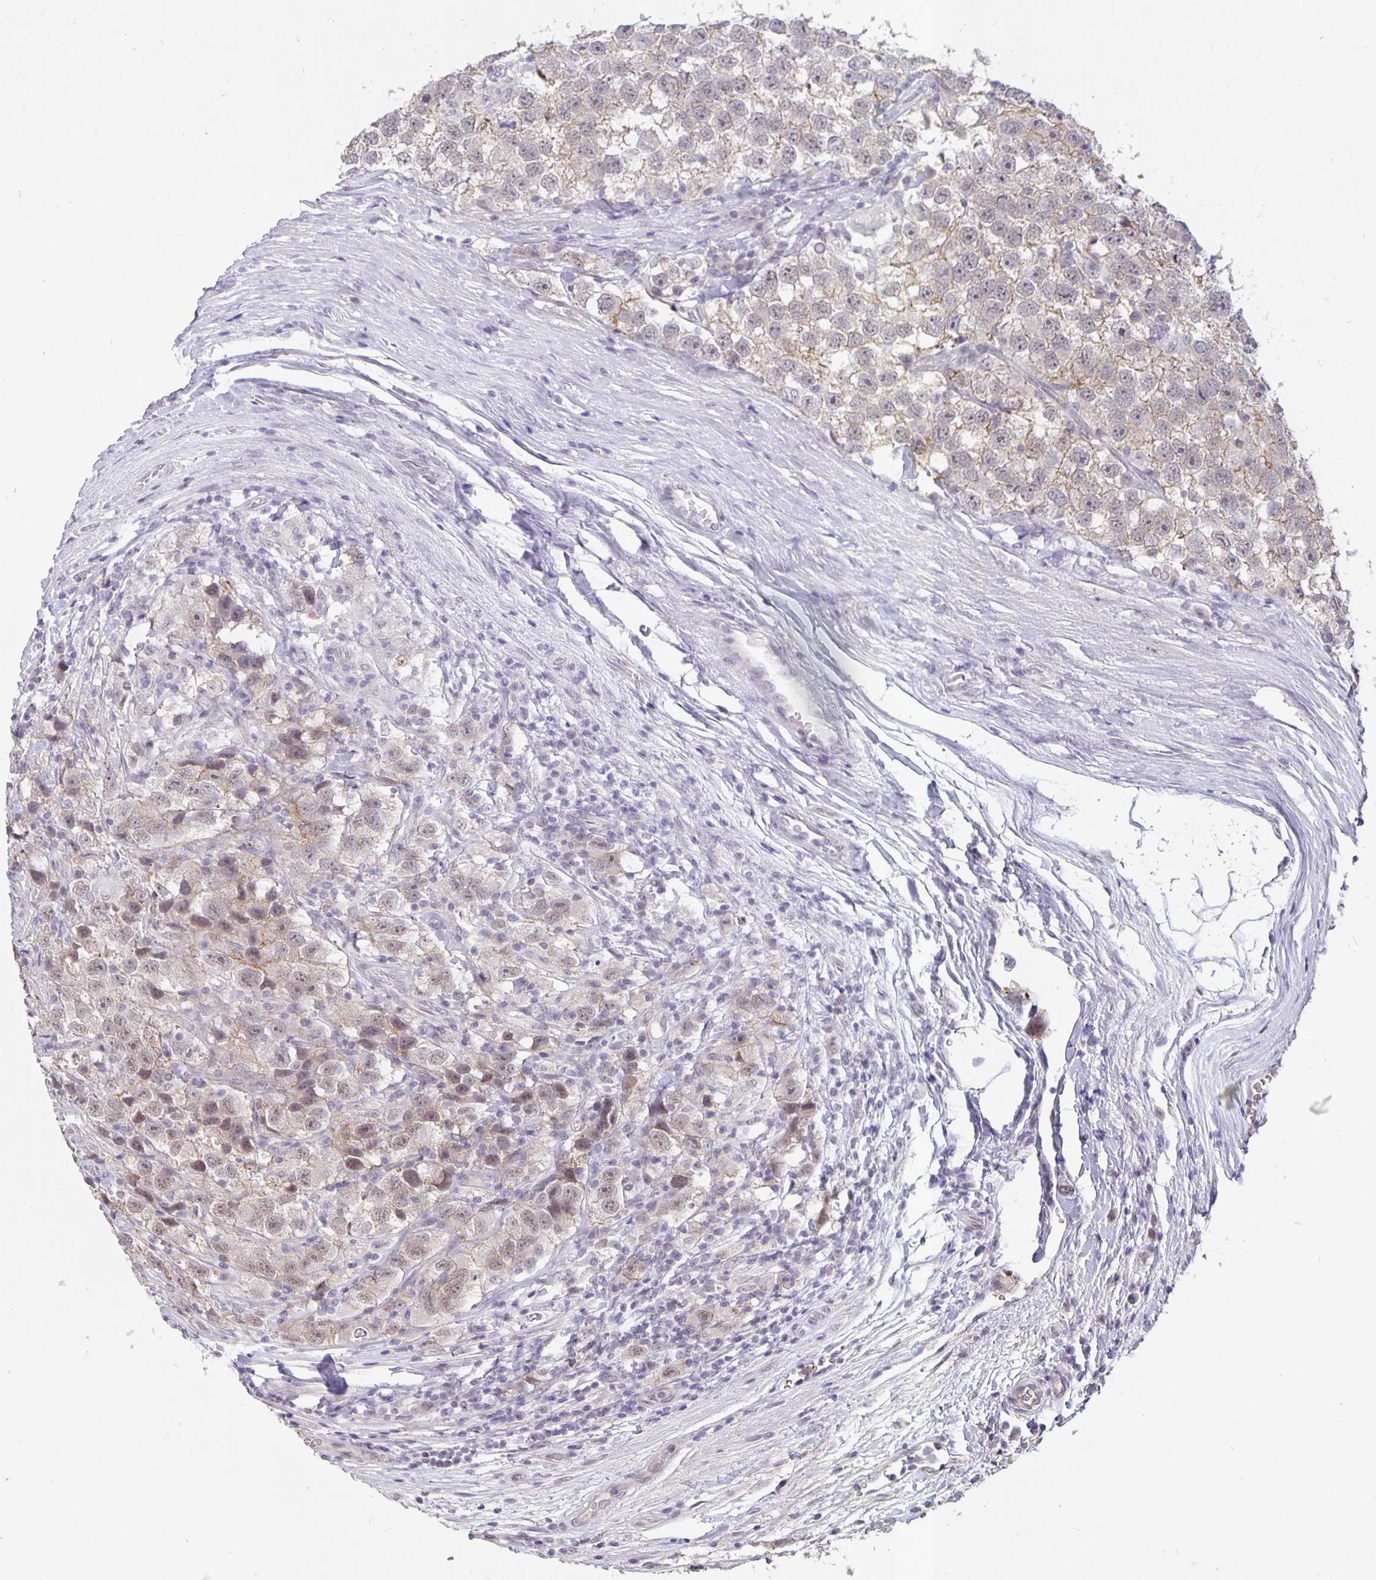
{"staining": {"intensity": "weak", "quantity": "<25%", "location": "cytoplasmic/membranous"}, "tissue": "testis cancer", "cell_type": "Tumor cells", "image_type": "cancer", "snomed": [{"axis": "morphology", "description": "Seminoma, NOS"}, {"axis": "topography", "description": "Testis"}], "caption": "Immunohistochemical staining of human testis seminoma shows no significant positivity in tumor cells.", "gene": "ARVCF", "patient": {"sex": "male", "age": 26}}